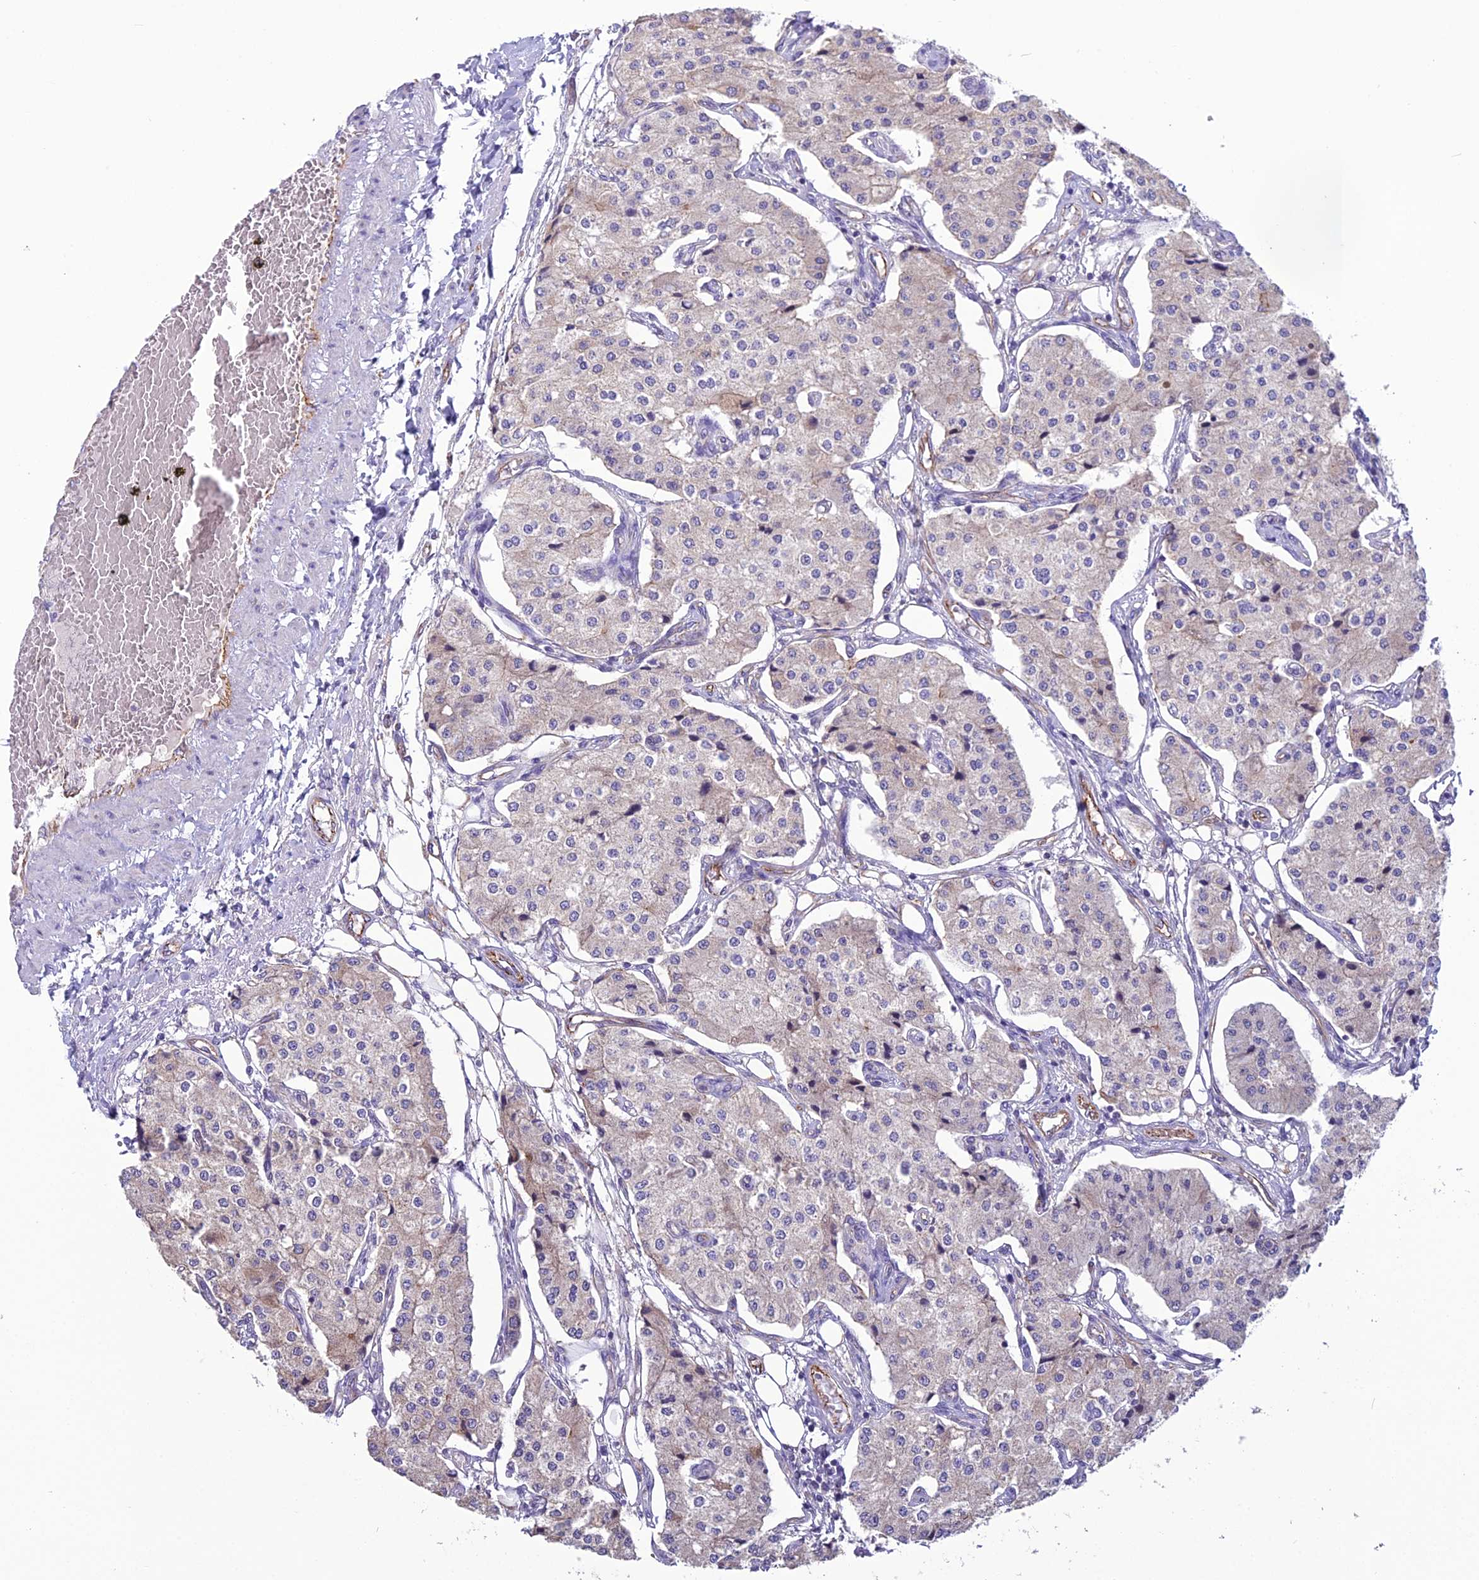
{"staining": {"intensity": "negative", "quantity": "none", "location": "none"}, "tissue": "carcinoid", "cell_type": "Tumor cells", "image_type": "cancer", "snomed": [{"axis": "morphology", "description": "Carcinoid, malignant, NOS"}, {"axis": "topography", "description": "Colon"}], "caption": "High magnification brightfield microscopy of carcinoid (malignant) stained with DAB (3,3'-diaminobenzidine) (brown) and counterstained with hematoxylin (blue): tumor cells show no significant expression.", "gene": "CFAP47", "patient": {"sex": "female", "age": 52}}